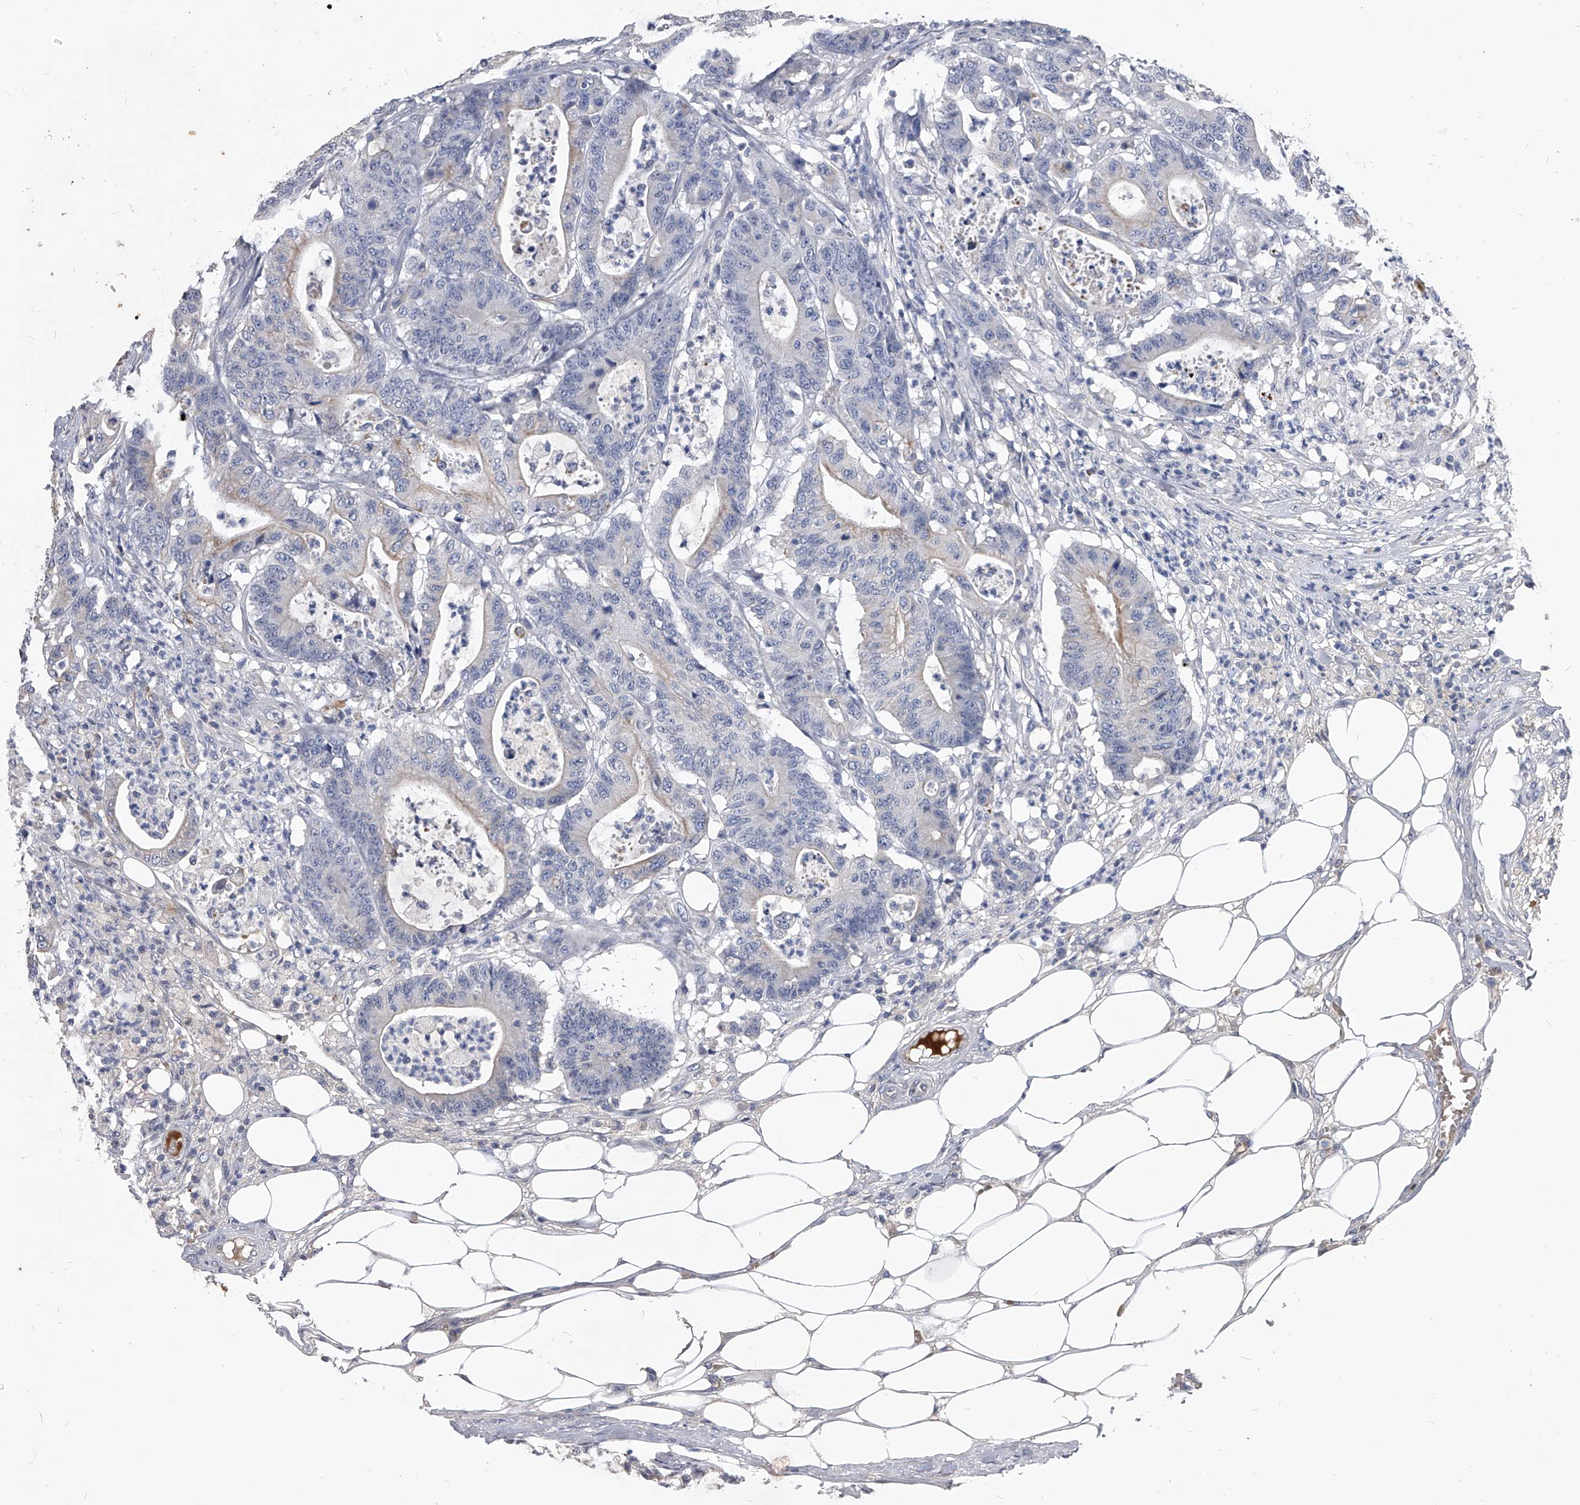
{"staining": {"intensity": "weak", "quantity": "<25%", "location": "cytoplasmic/membranous"}, "tissue": "colorectal cancer", "cell_type": "Tumor cells", "image_type": "cancer", "snomed": [{"axis": "morphology", "description": "Adenocarcinoma, NOS"}, {"axis": "topography", "description": "Colon"}], "caption": "Immunohistochemical staining of colorectal cancer reveals no significant expression in tumor cells. The staining is performed using DAB brown chromogen with nuclei counter-stained in using hematoxylin.", "gene": "MDN1", "patient": {"sex": "female", "age": 84}}